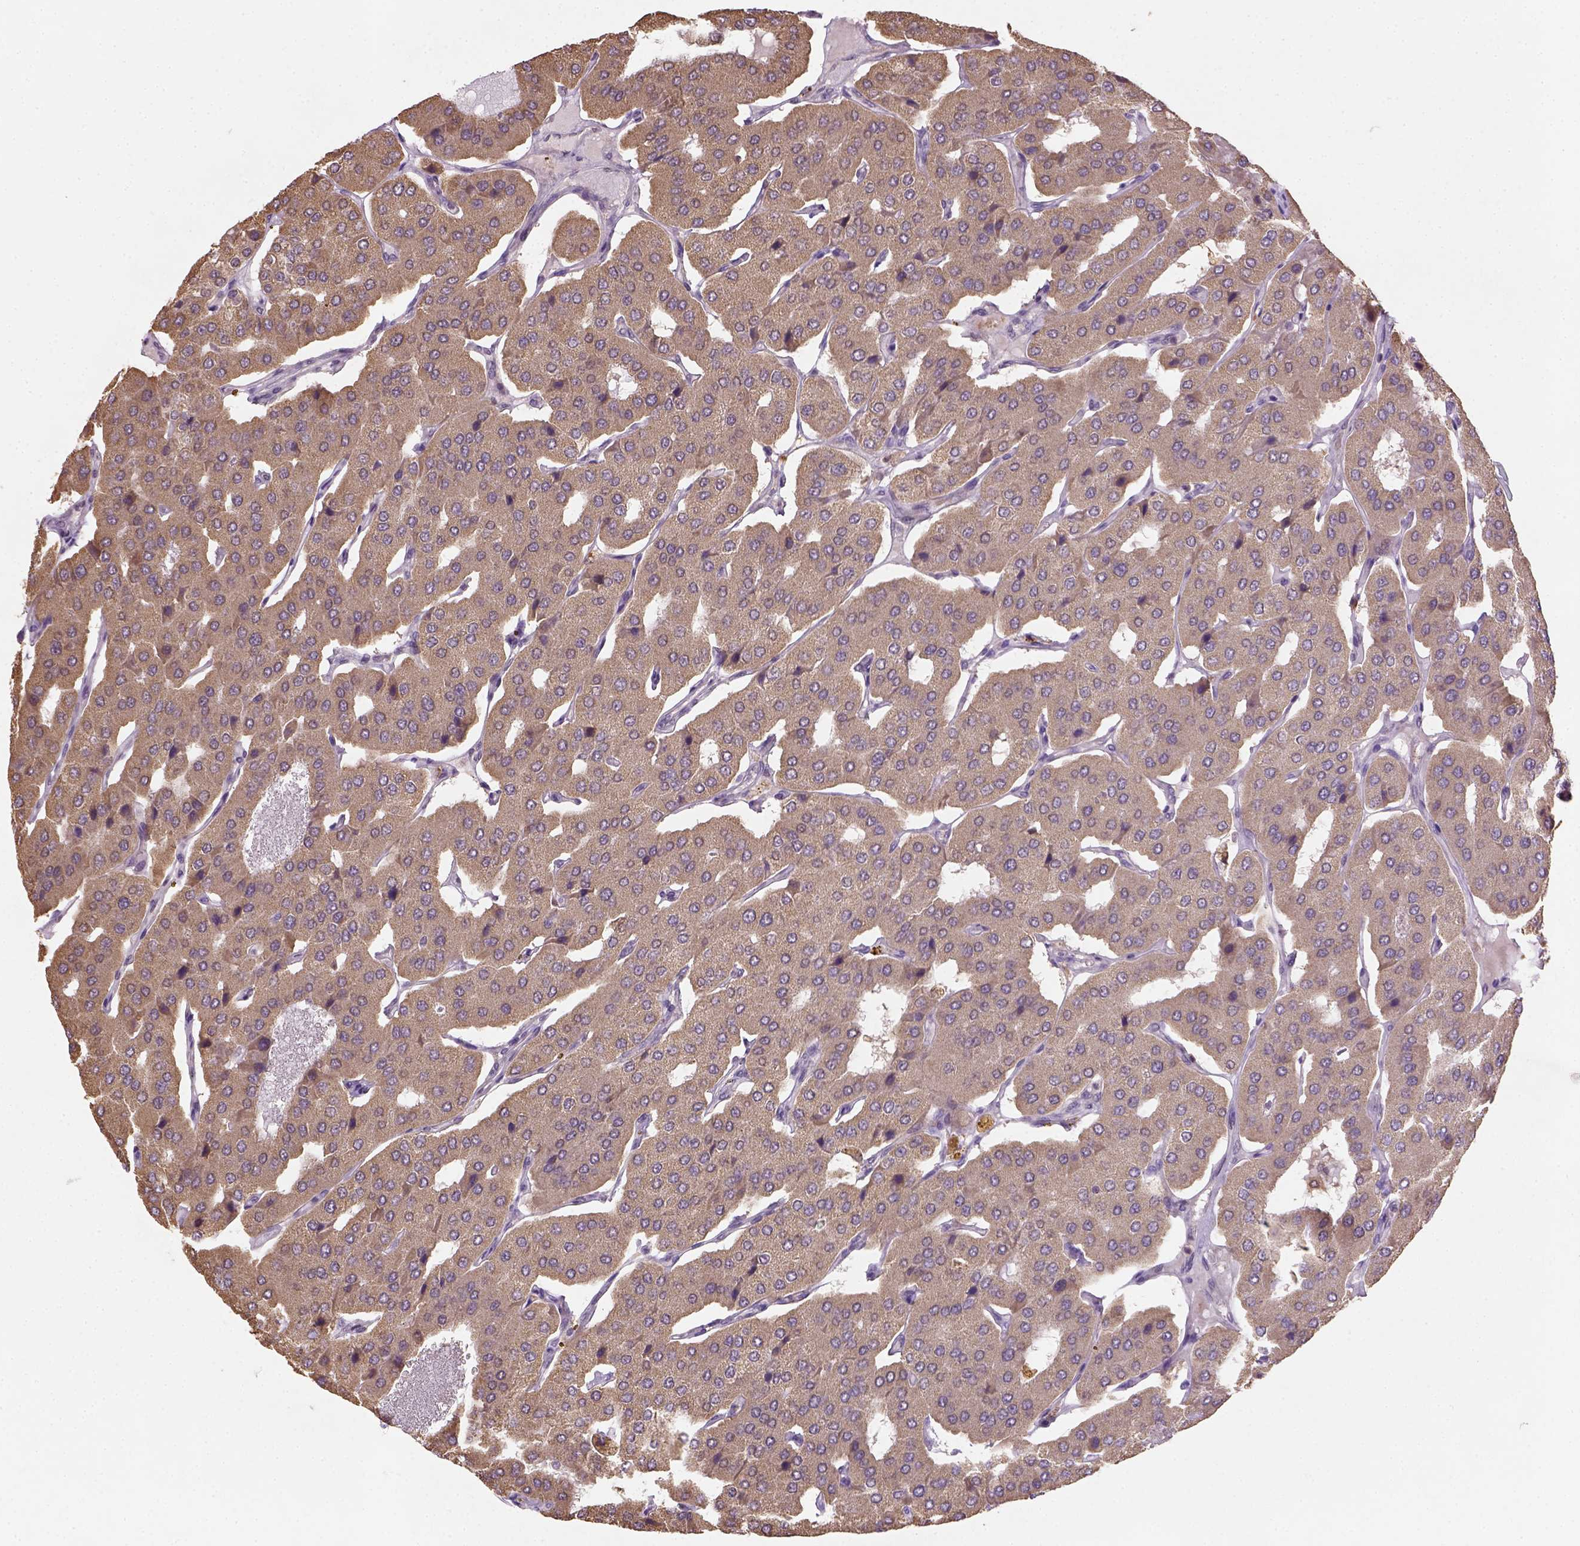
{"staining": {"intensity": "moderate", "quantity": ">75%", "location": "cytoplasmic/membranous"}, "tissue": "parathyroid gland", "cell_type": "Glandular cells", "image_type": "normal", "snomed": [{"axis": "morphology", "description": "Normal tissue, NOS"}, {"axis": "morphology", "description": "Adenoma, NOS"}, {"axis": "topography", "description": "Parathyroid gland"}], "caption": "High-magnification brightfield microscopy of benign parathyroid gland stained with DAB (brown) and counterstained with hematoxylin (blue). glandular cells exhibit moderate cytoplasmic/membranous expression is identified in about>75% of cells.", "gene": "NUDT10", "patient": {"sex": "female", "age": 86}}